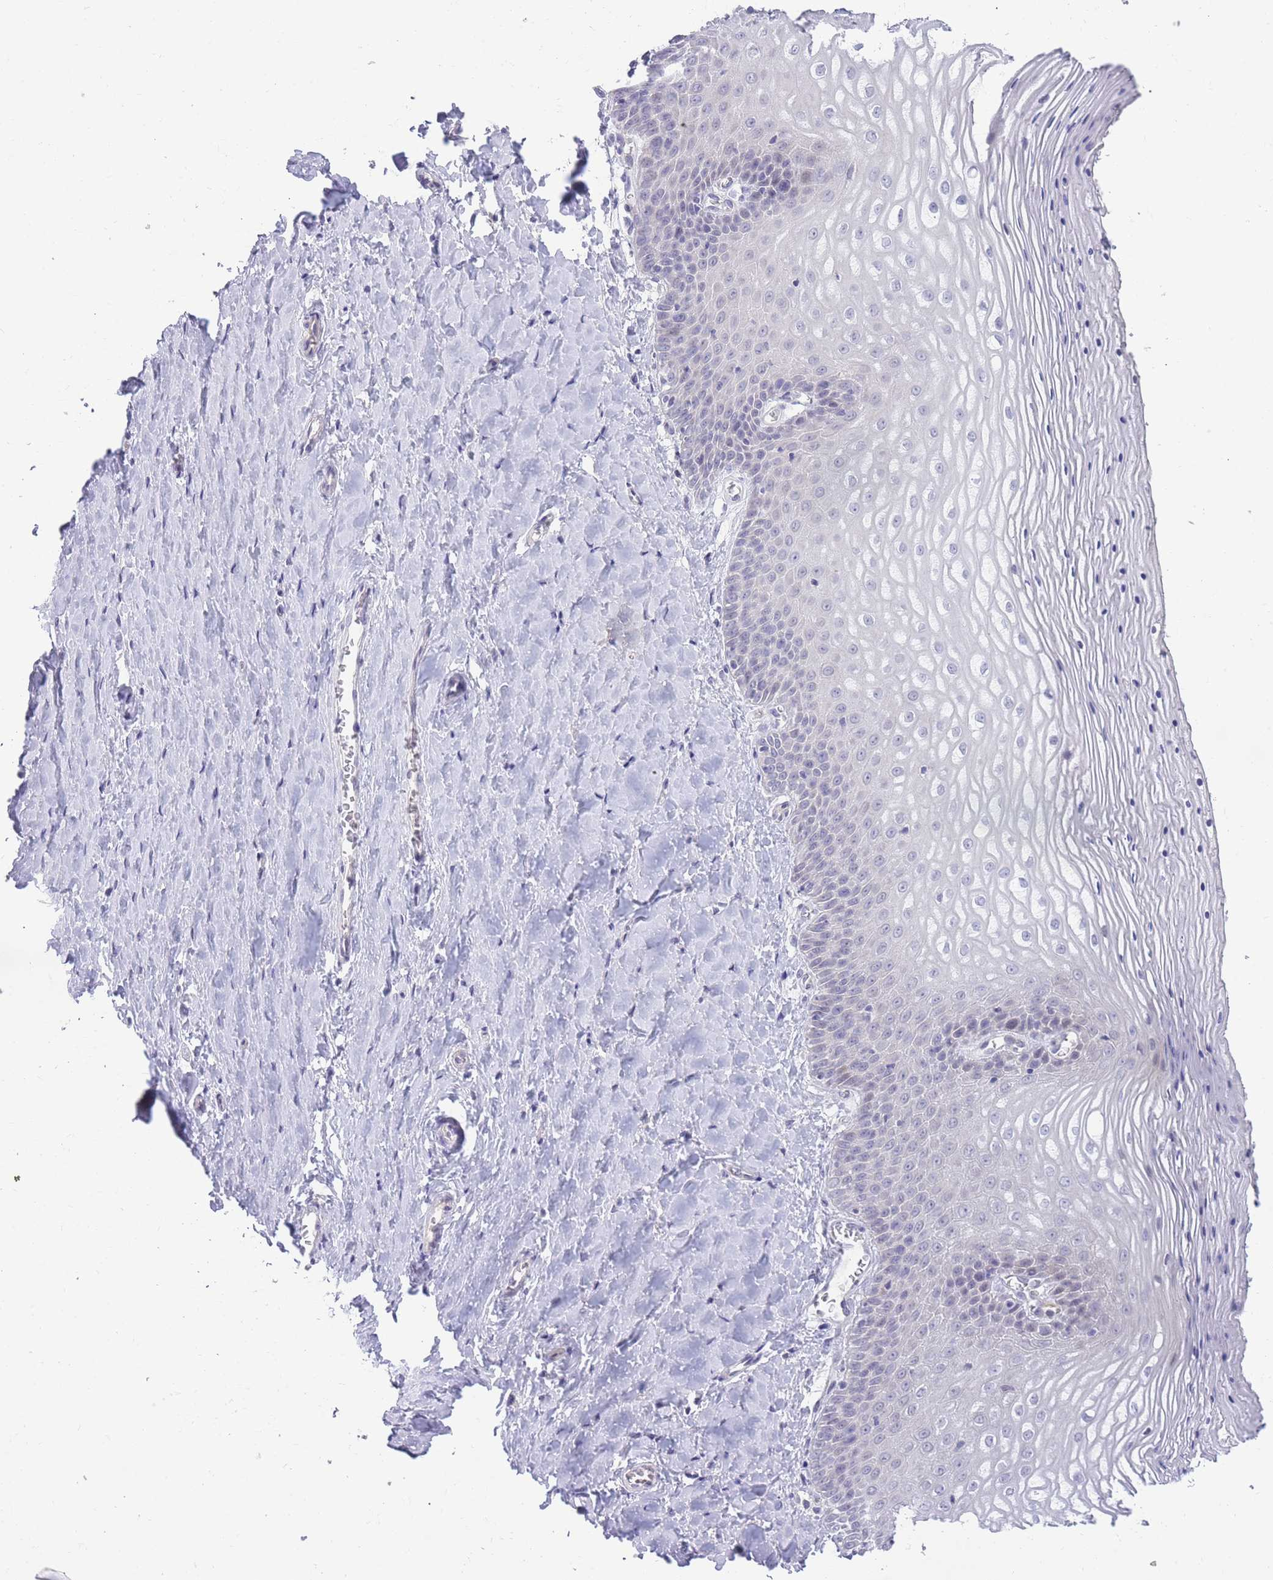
{"staining": {"intensity": "weak", "quantity": "<25%", "location": "nuclear"}, "tissue": "vagina", "cell_type": "Squamous epithelial cells", "image_type": "normal", "snomed": [{"axis": "morphology", "description": "Normal tissue, NOS"}, {"axis": "topography", "description": "Vagina"}], "caption": "This is an immunohistochemistry (IHC) histopathology image of normal human vagina. There is no positivity in squamous epithelial cells.", "gene": "PRR23A", "patient": {"sex": "female", "age": 65}}